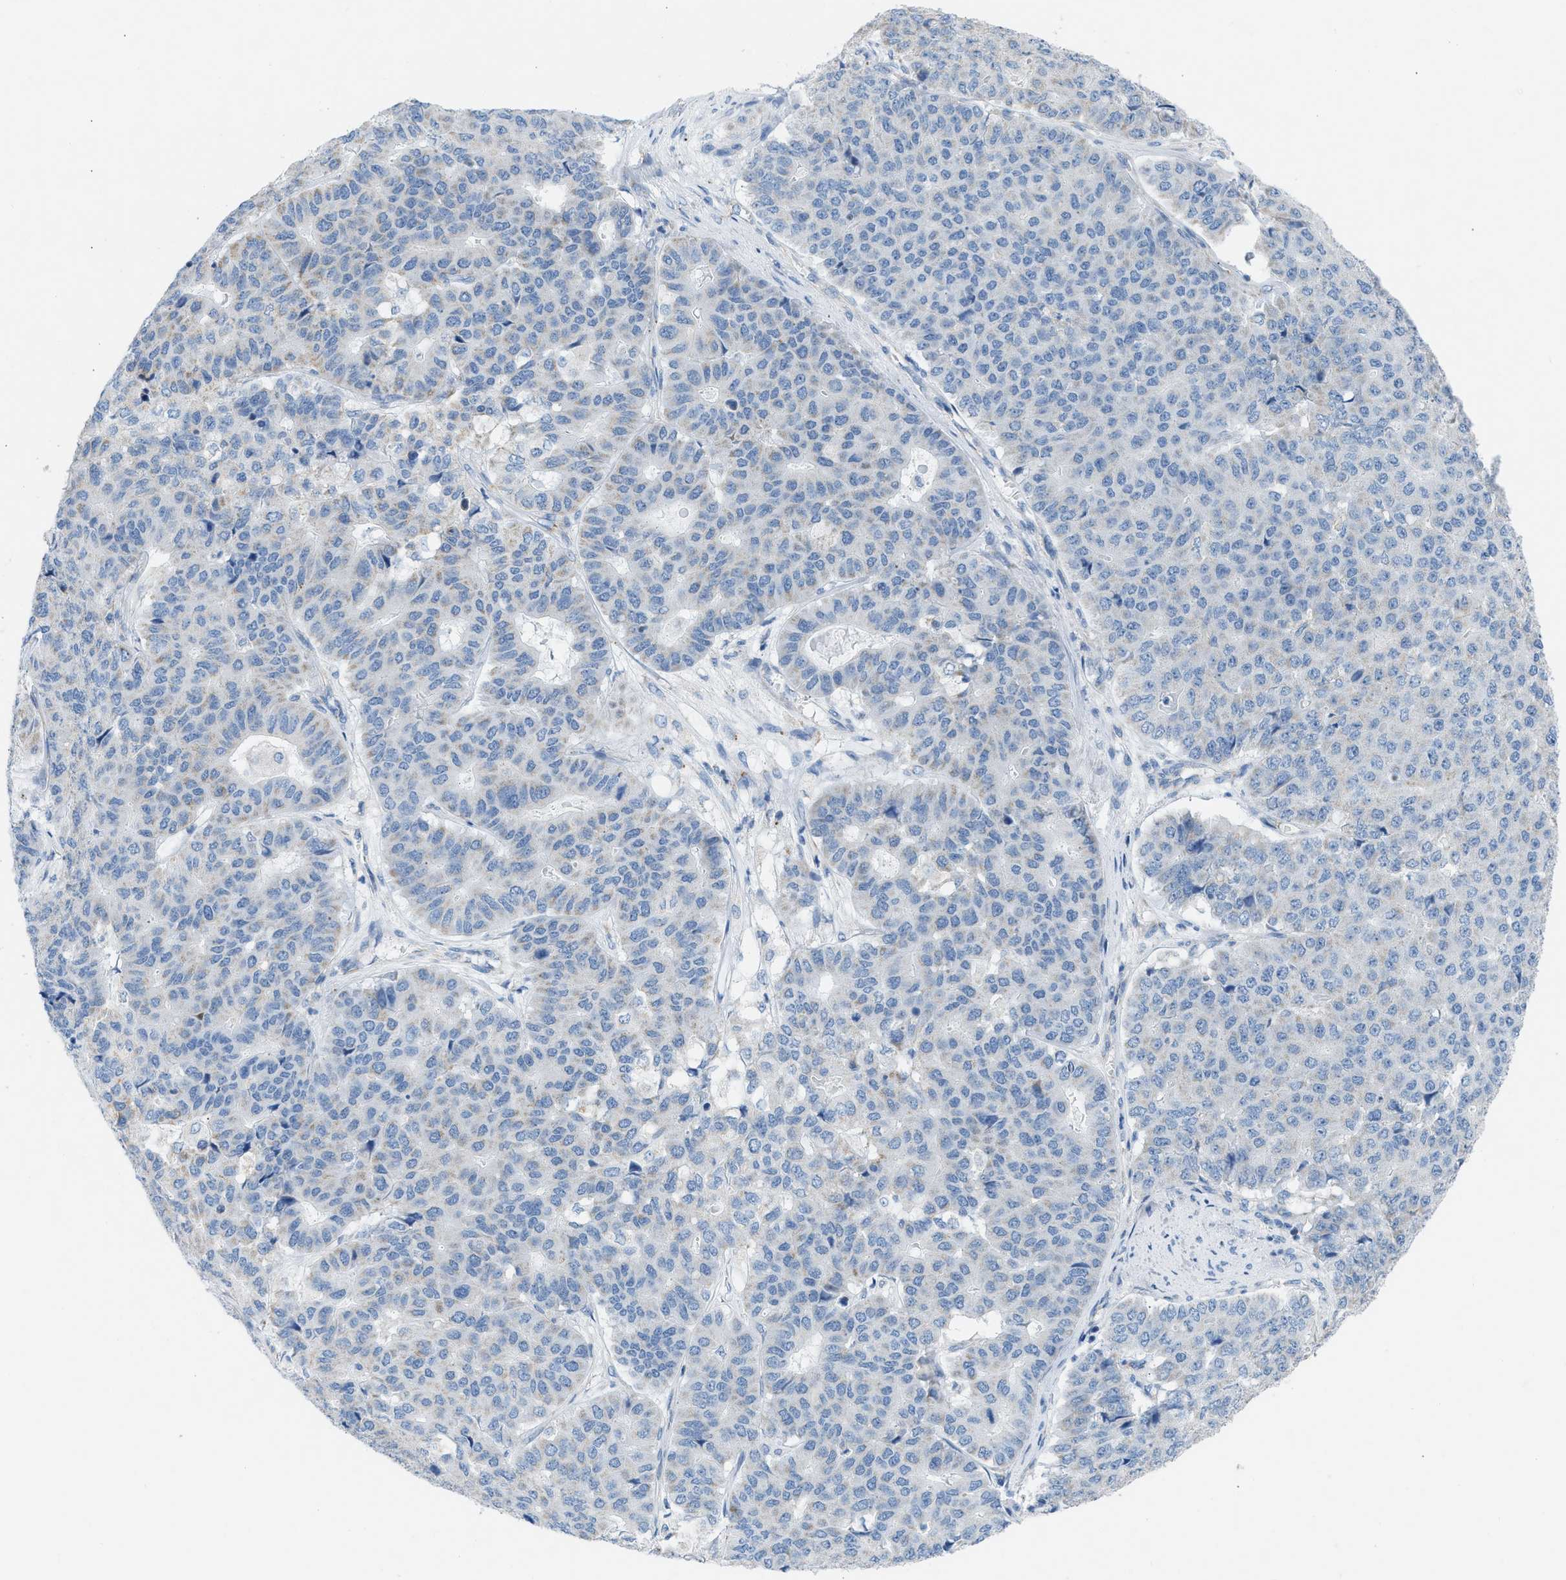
{"staining": {"intensity": "weak", "quantity": "<25%", "location": "cytoplasmic/membranous"}, "tissue": "pancreatic cancer", "cell_type": "Tumor cells", "image_type": "cancer", "snomed": [{"axis": "morphology", "description": "Adenocarcinoma, NOS"}, {"axis": "topography", "description": "Pancreas"}], "caption": "Protein analysis of adenocarcinoma (pancreatic) shows no significant staining in tumor cells.", "gene": "NDUFS8", "patient": {"sex": "male", "age": 50}}